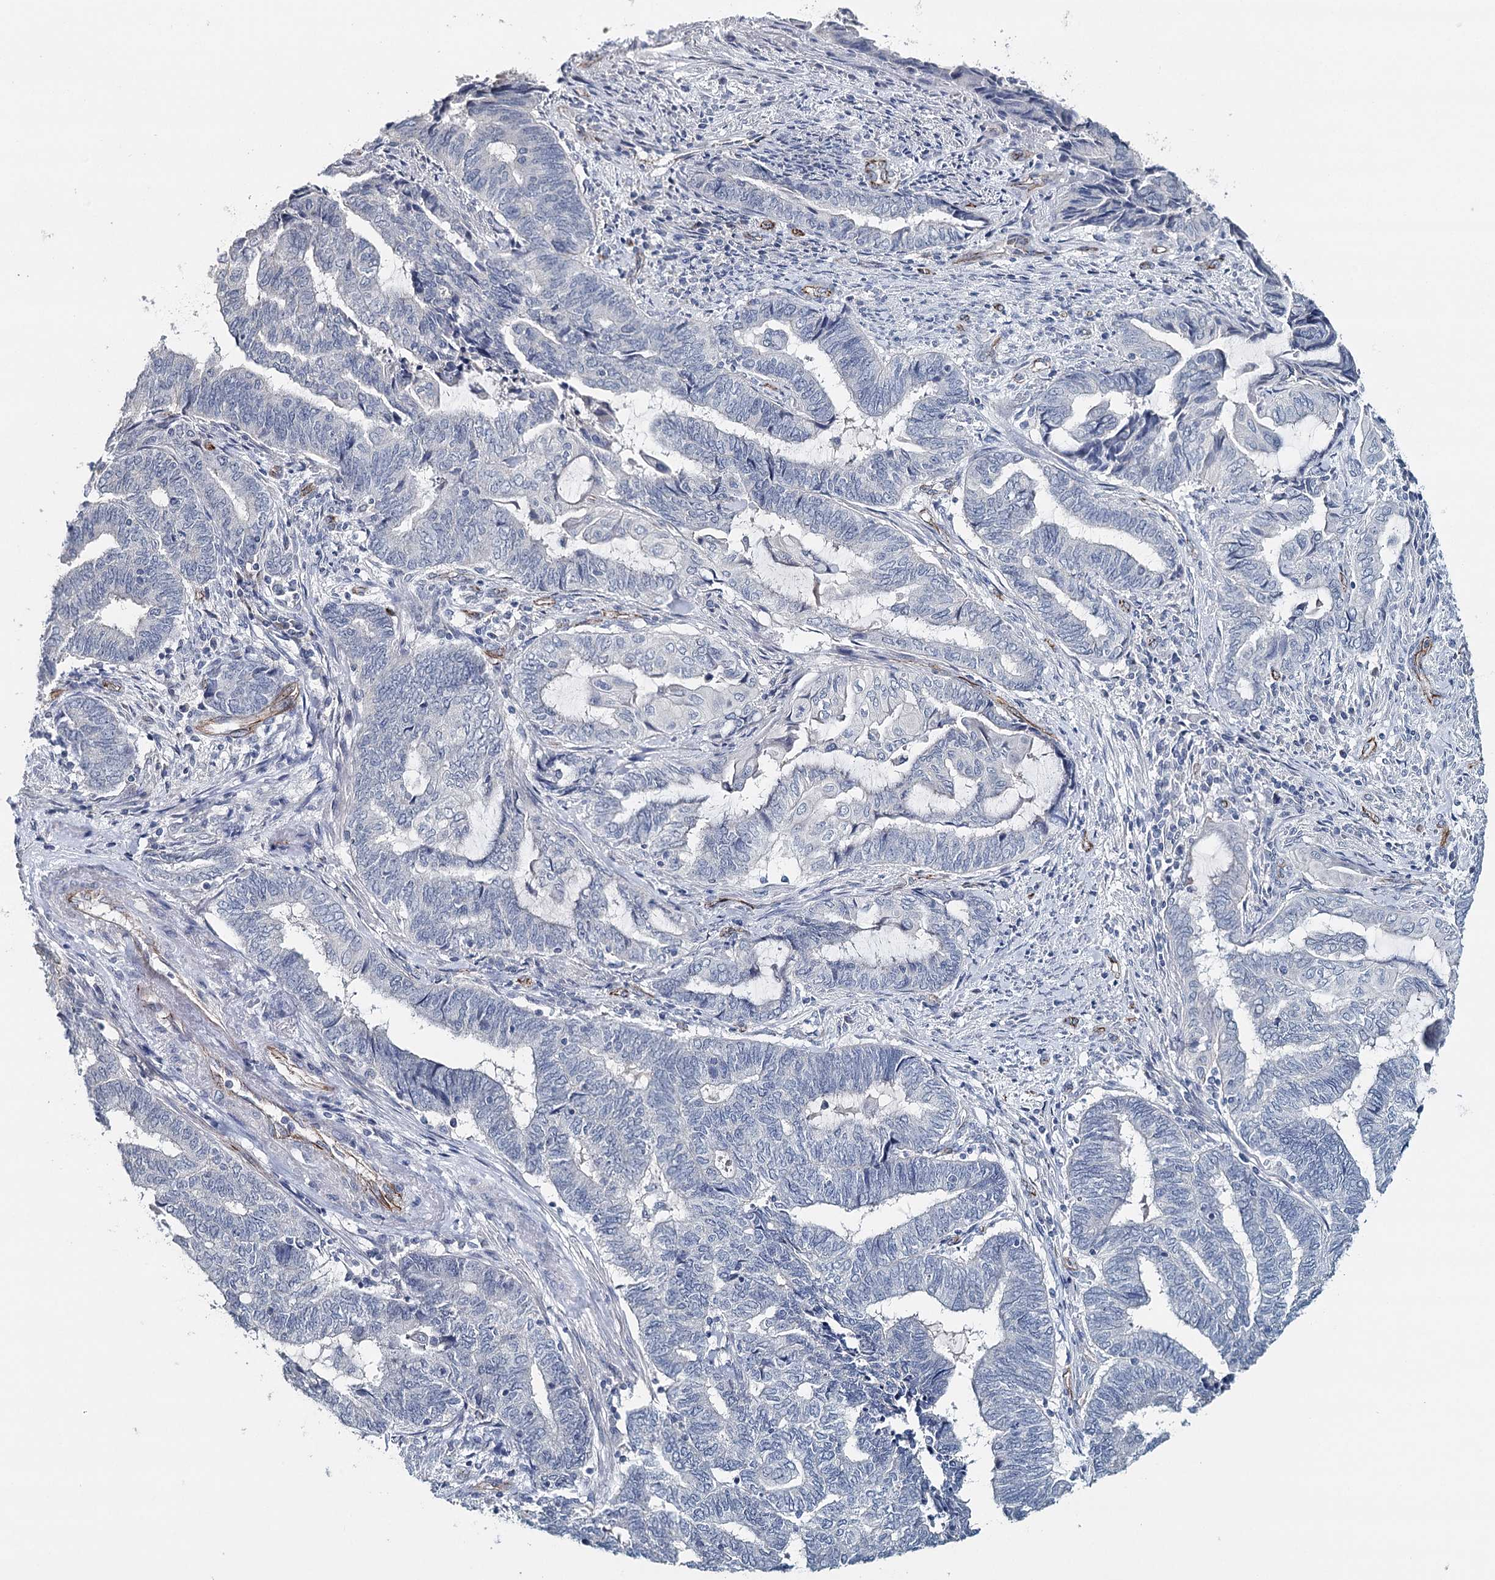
{"staining": {"intensity": "negative", "quantity": "none", "location": "none"}, "tissue": "endometrial cancer", "cell_type": "Tumor cells", "image_type": "cancer", "snomed": [{"axis": "morphology", "description": "Adenocarcinoma, NOS"}, {"axis": "topography", "description": "Uterus"}, {"axis": "topography", "description": "Endometrium"}], "caption": "High power microscopy photomicrograph of an immunohistochemistry micrograph of endometrial cancer, revealing no significant positivity in tumor cells. (DAB immunohistochemistry with hematoxylin counter stain).", "gene": "SYNPO", "patient": {"sex": "female", "age": 70}}